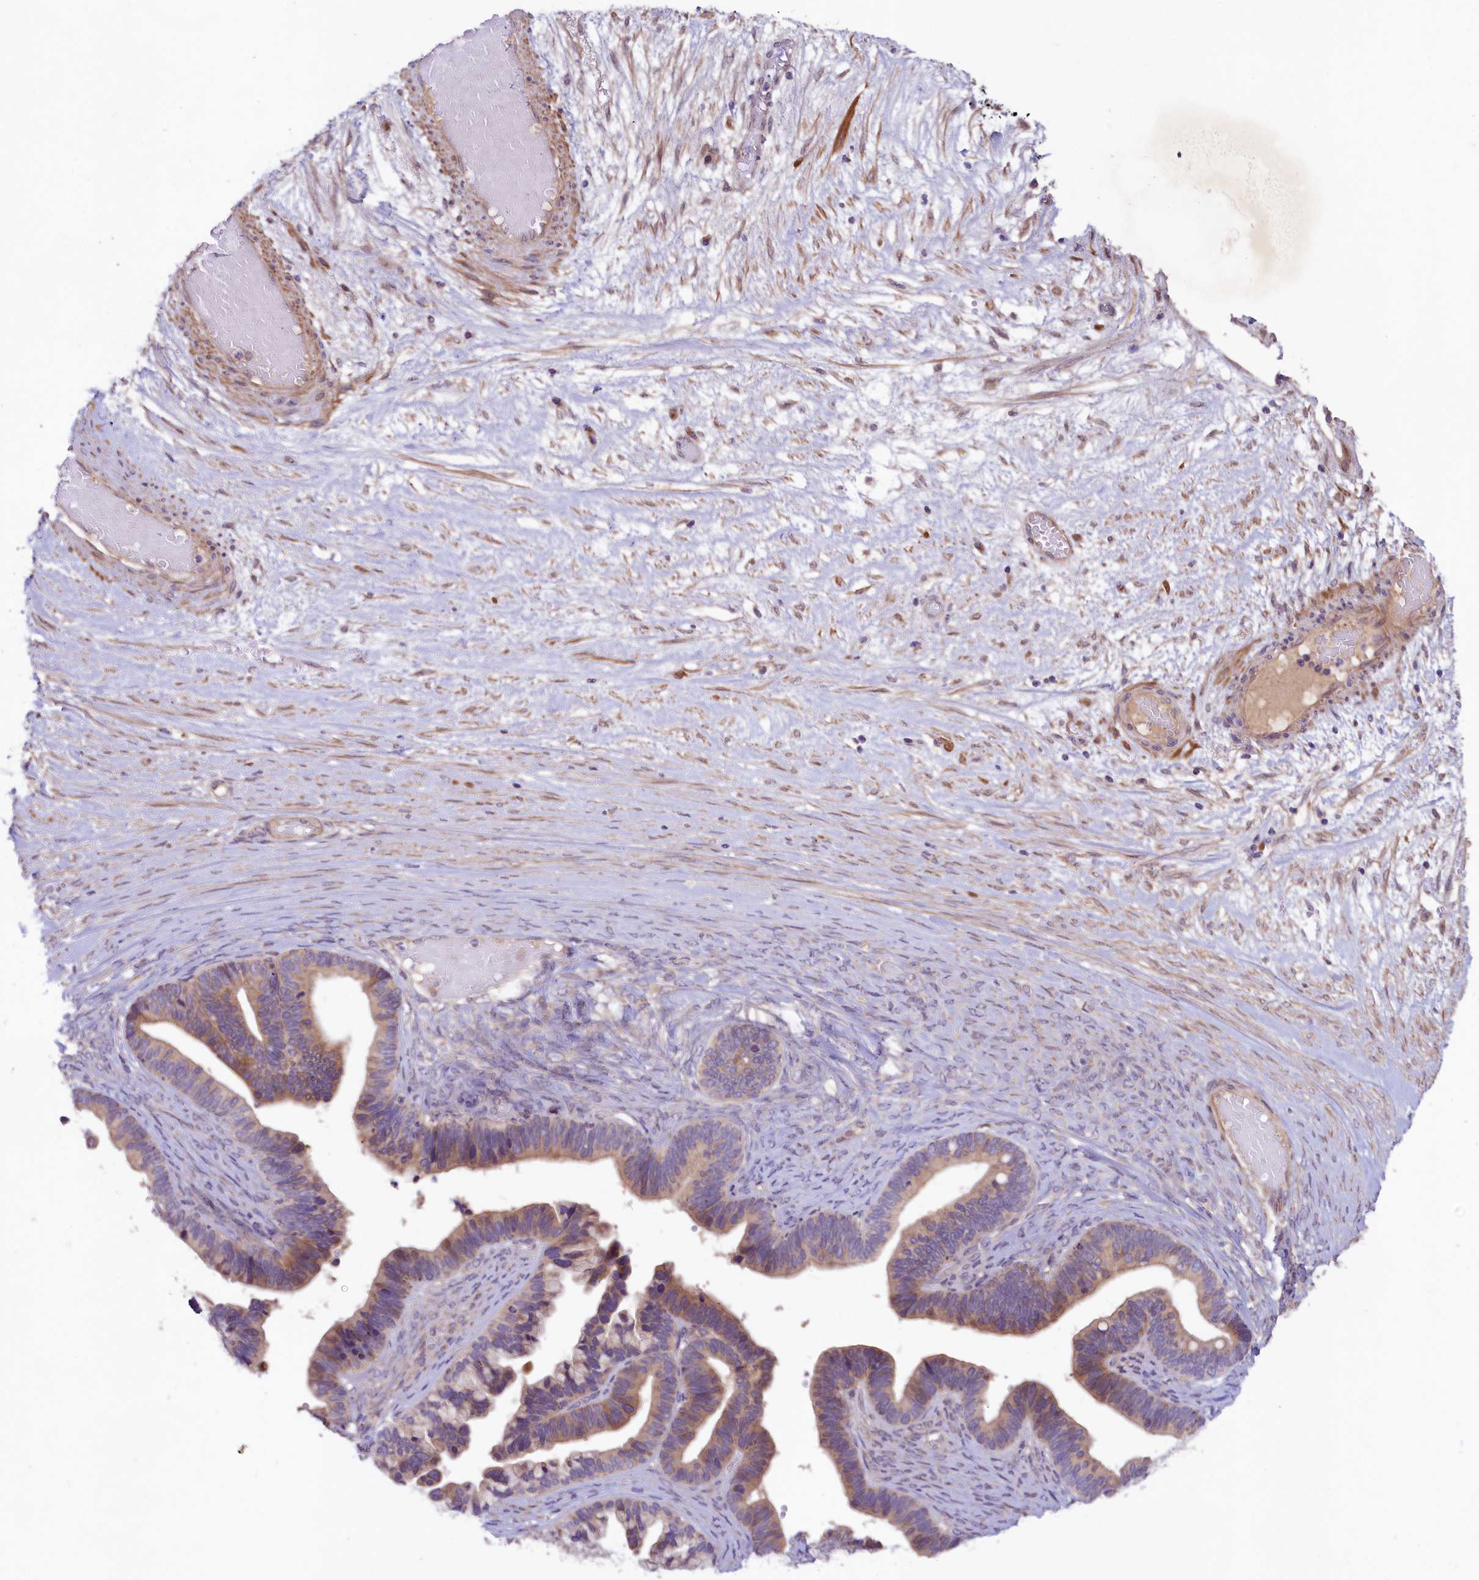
{"staining": {"intensity": "weak", "quantity": ">75%", "location": "cytoplasmic/membranous"}, "tissue": "ovarian cancer", "cell_type": "Tumor cells", "image_type": "cancer", "snomed": [{"axis": "morphology", "description": "Cystadenocarcinoma, serous, NOS"}, {"axis": "topography", "description": "Ovary"}], "caption": "IHC histopathology image of neoplastic tissue: ovarian cancer stained using immunohistochemistry reveals low levels of weak protein expression localized specifically in the cytoplasmic/membranous of tumor cells, appearing as a cytoplasmic/membranous brown color.", "gene": "COG8", "patient": {"sex": "female", "age": 56}}